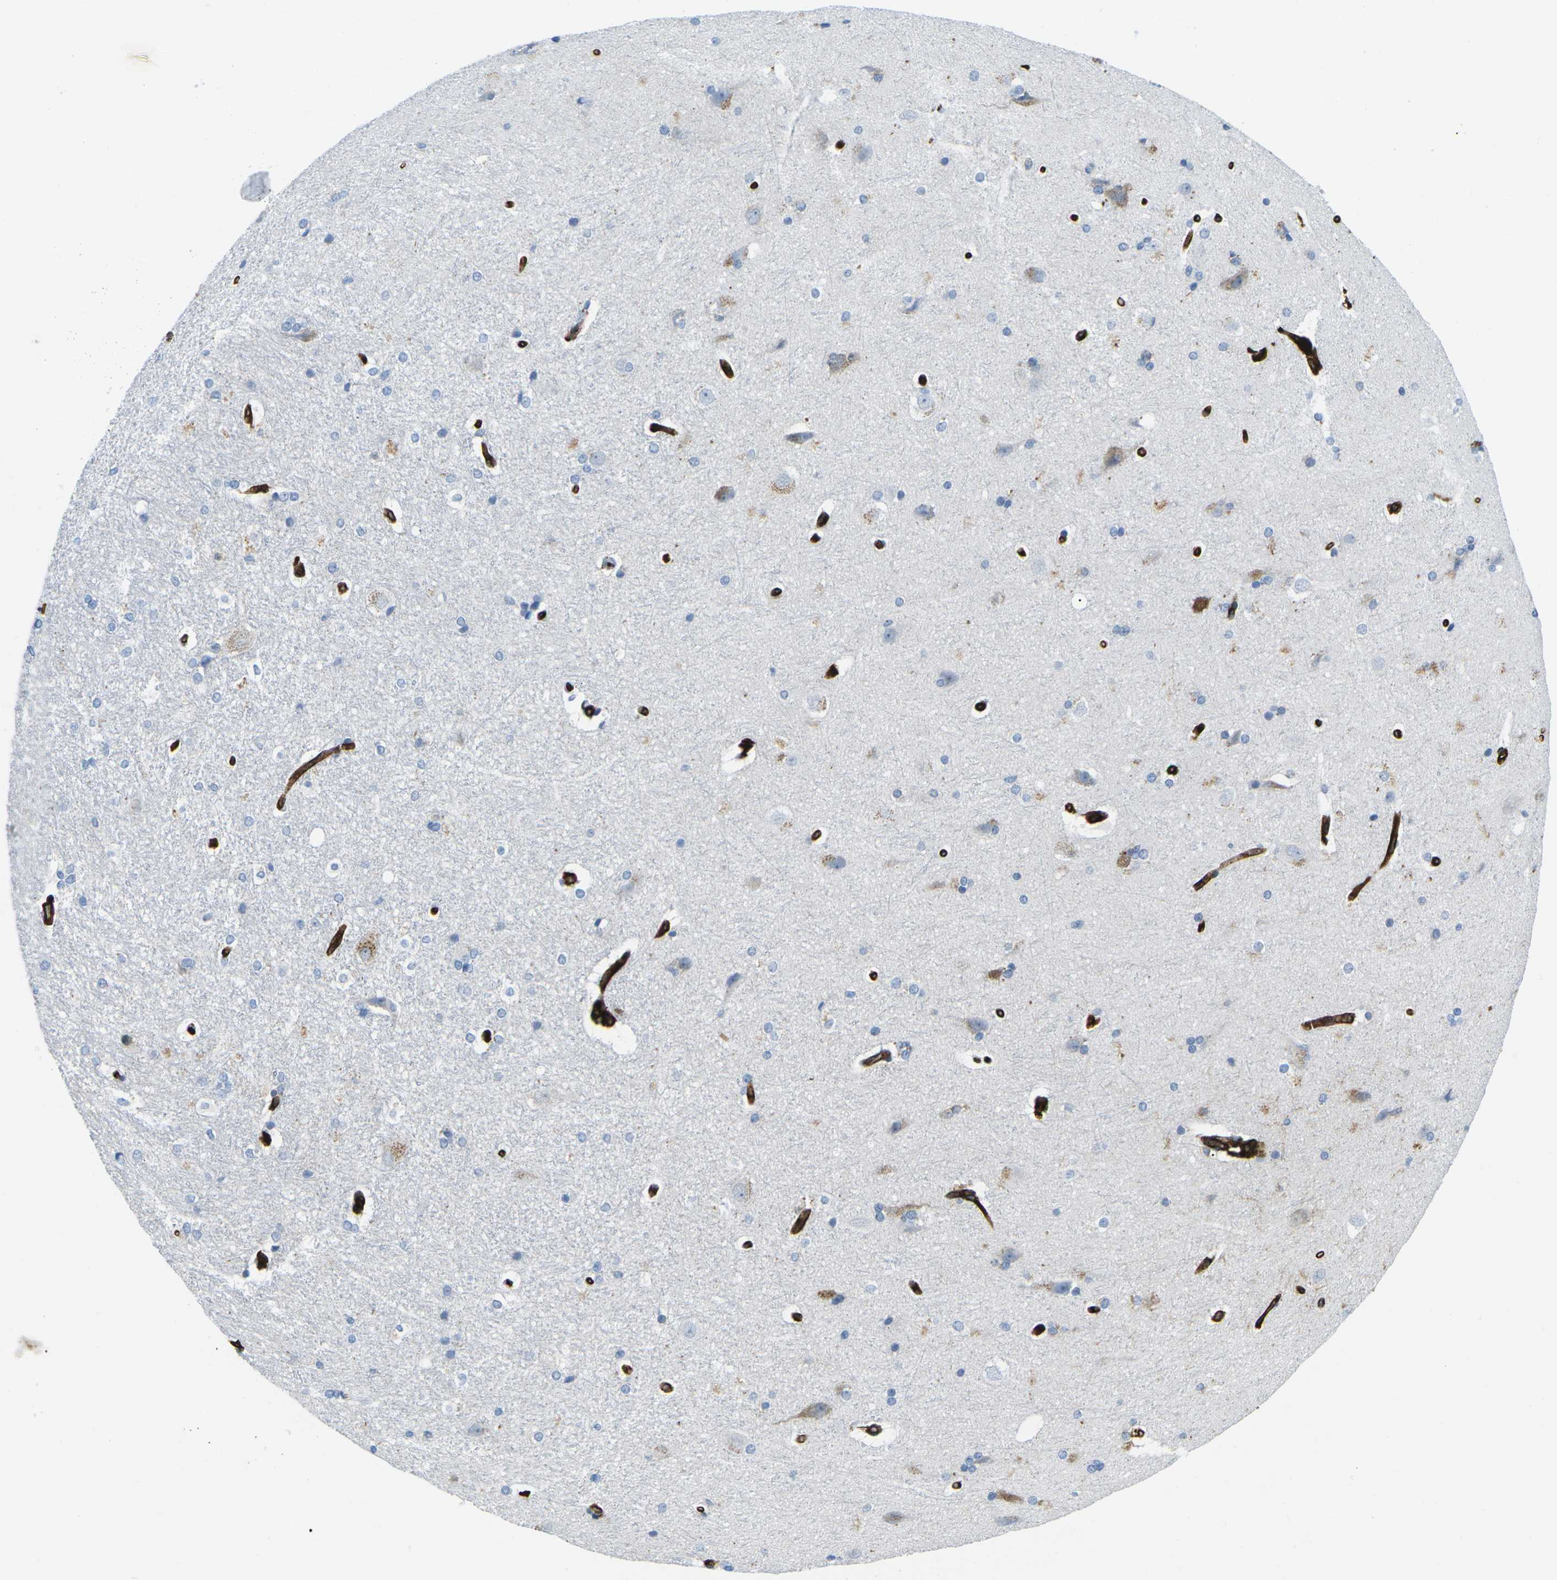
{"staining": {"intensity": "negative", "quantity": "none", "location": "none"}, "tissue": "hippocampus", "cell_type": "Glial cells", "image_type": "normal", "snomed": [{"axis": "morphology", "description": "Normal tissue, NOS"}, {"axis": "topography", "description": "Hippocampus"}], "caption": "A micrograph of human hippocampus is negative for staining in glial cells. (Immunohistochemistry, brightfield microscopy, high magnification).", "gene": "HLA", "patient": {"sex": "female", "age": 19}}